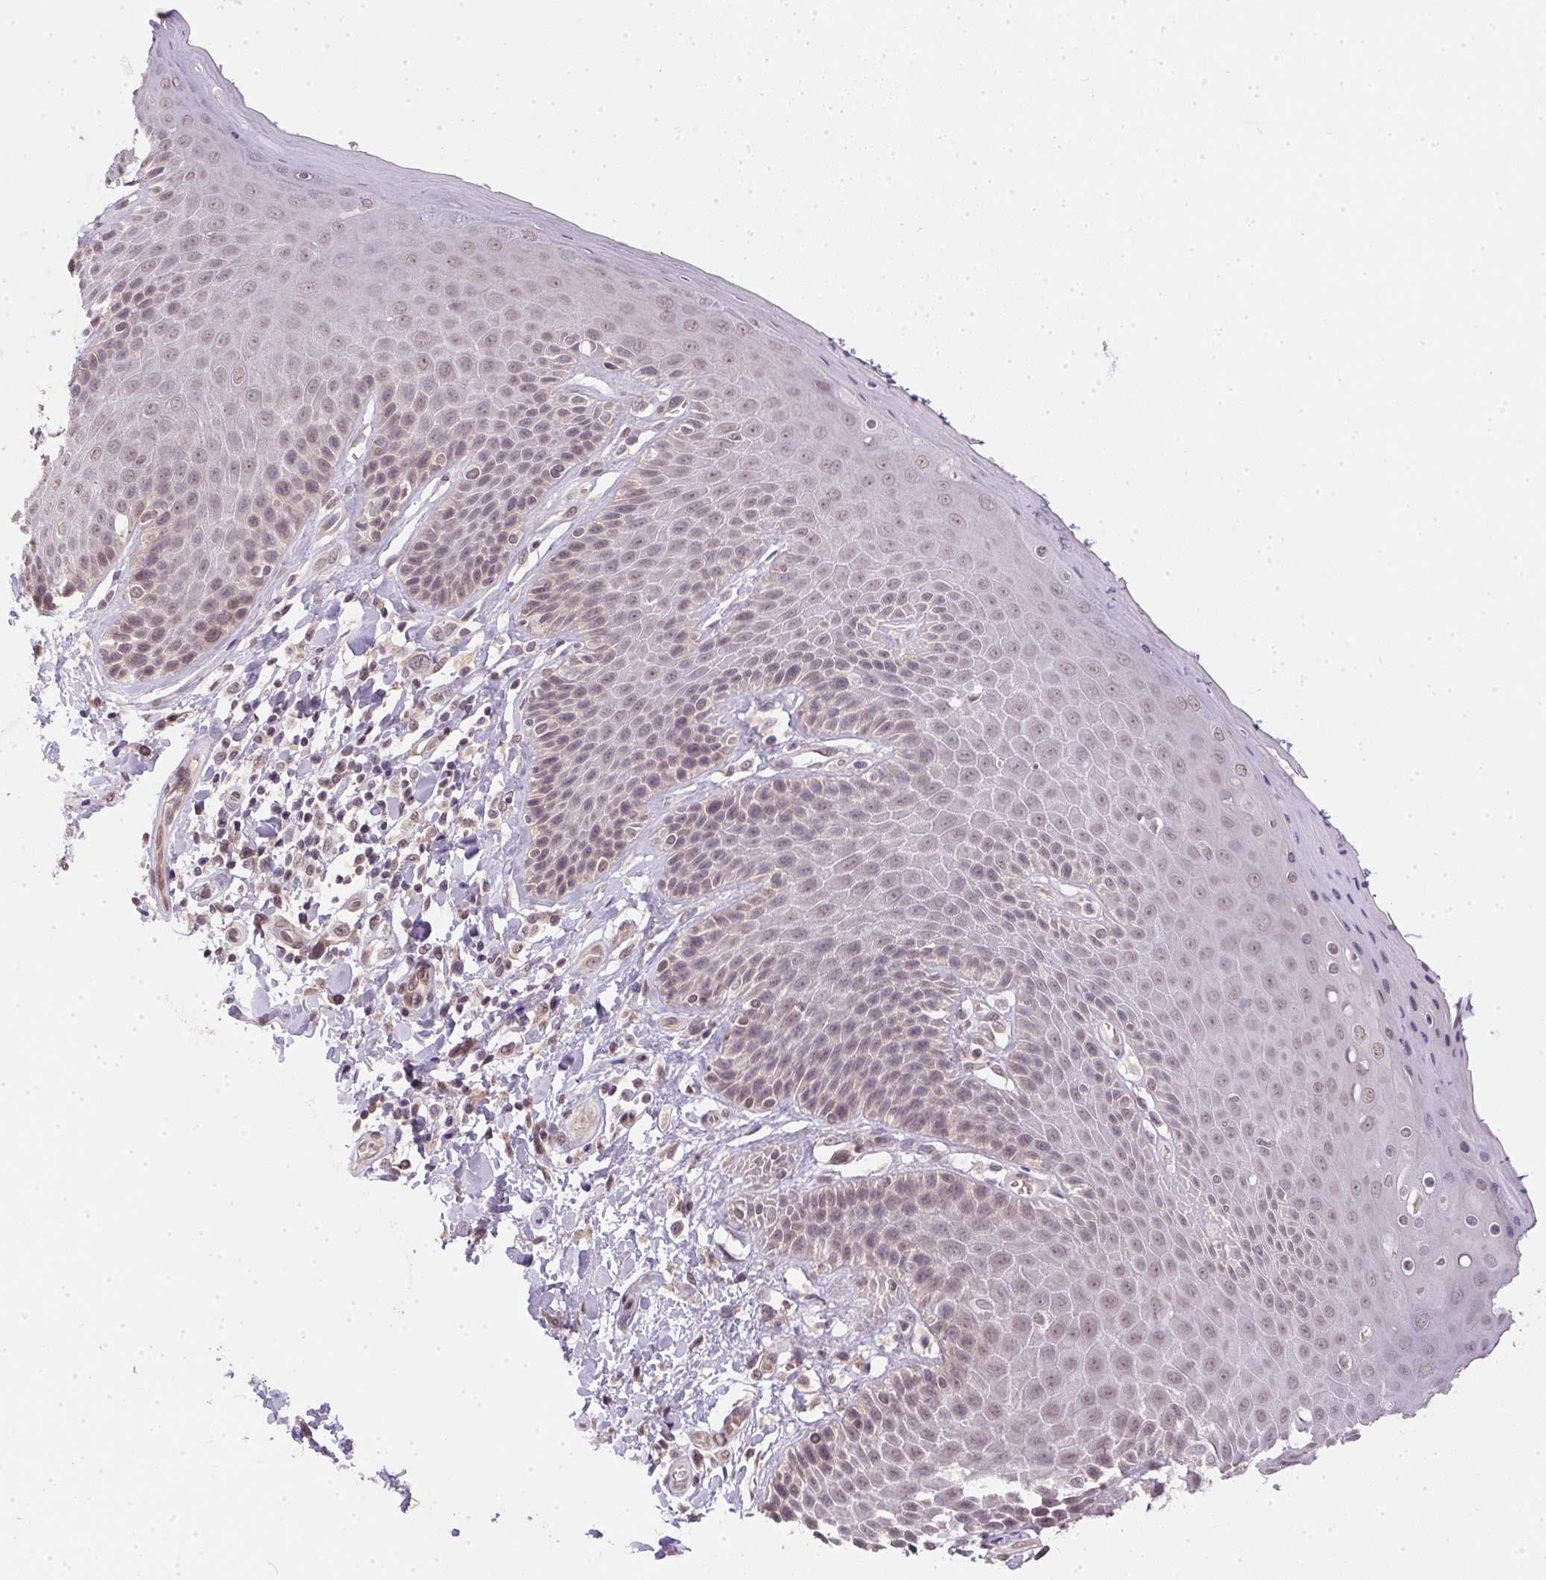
{"staining": {"intensity": "weak", "quantity": "25%-75%", "location": "cytoplasmic/membranous"}, "tissue": "skin", "cell_type": "Epidermal cells", "image_type": "normal", "snomed": [{"axis": "morphology", "description": "Normal tissue, NOS"}, {"axis": "topography", "description": "Anal"}, {"axis": "topography", "description": "Peripheral nerve tissue"}], "caption": "A high-resolution image shows immunohistochemistry (IHC) staining of unremarkable skin, which exhibits weak cytoplasmic/membranous expression in about 25%-75% of epidermal cells.", "gene": "PPP4R4", "patient": {"sex": "male", "age": 51}}